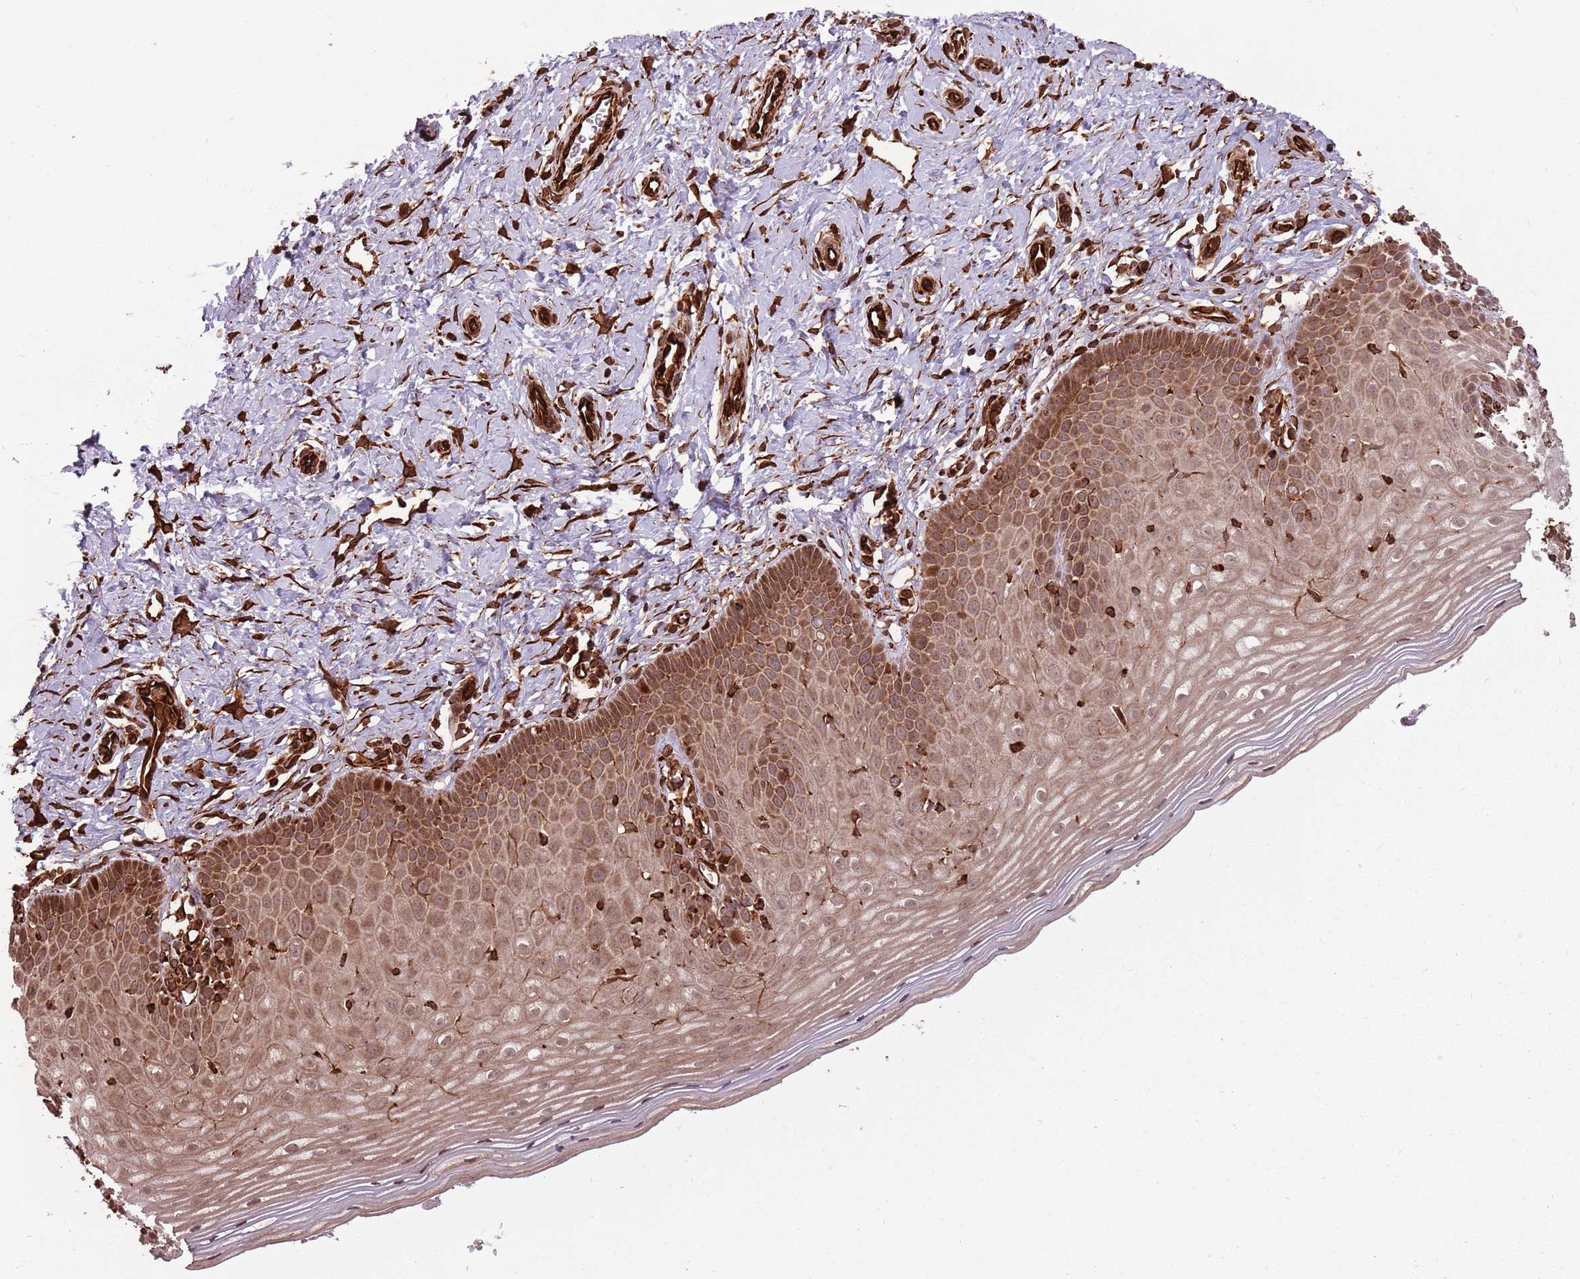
{"staining": {"intensity": "moderate", "quantity": ">75%", "location": "cytoplasmic/membranous,nuclear"}, "tissue": "cervix", "cell_type": "Glandular cells", "image_type": "normal", "snomed": [{"axis": "morphology", "description": "Normal tissue, NOS"}, {"axis": "topography", "description": "Cervix"}], "caption": "Brown immunohistochemical staining in normal cervix shows moderate cytoplasmic/membranous,nuclear staining in about >75% of glandular cells.", "gene": "ADAMTS3", "patient": {"sex": "female", "age": 36}}